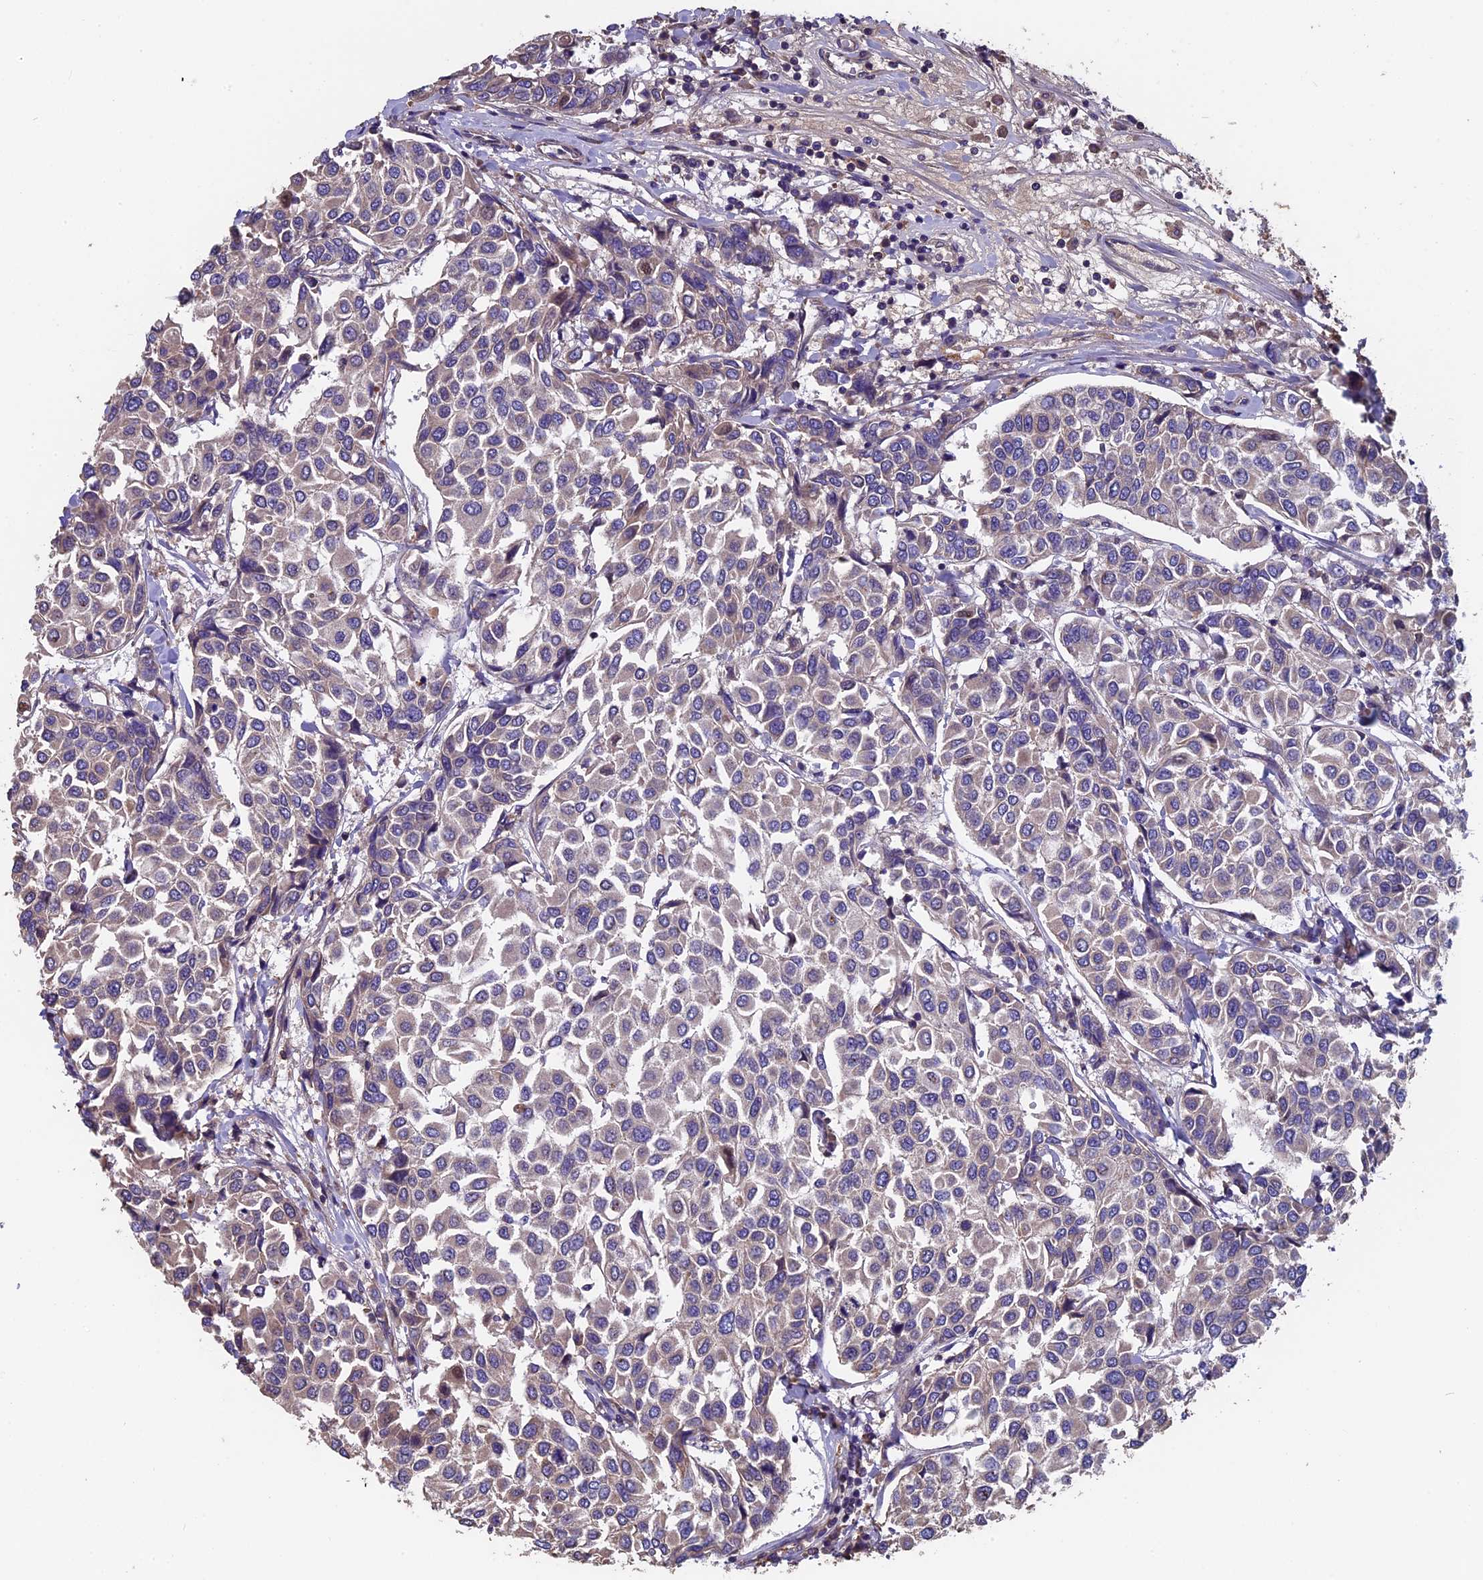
{"staining": {"intensity": "weak", "quantity": "<25%", "location": "cytoplasmic/membranous"}, "tissue": "breast cancer", "cell_type": "Tumor cells", "image_type": "cancer", "snomed": [{"axis": "morphology", "description": "Duct carcinoma"}, {"axis": "topography", "description": "Breast"}], "caption": "The IHC photomicrograph has no significant expression in tumor cells of breast invasive ductal carcinoma tissue. (Stains: DAB immunohistochemistry (IHC) with hematoxylin counter stain, Microscopy: brightfield microscopy at high magnification).", "gene": "CCDC153", "patient": {"sex": "female", "age": 55}}